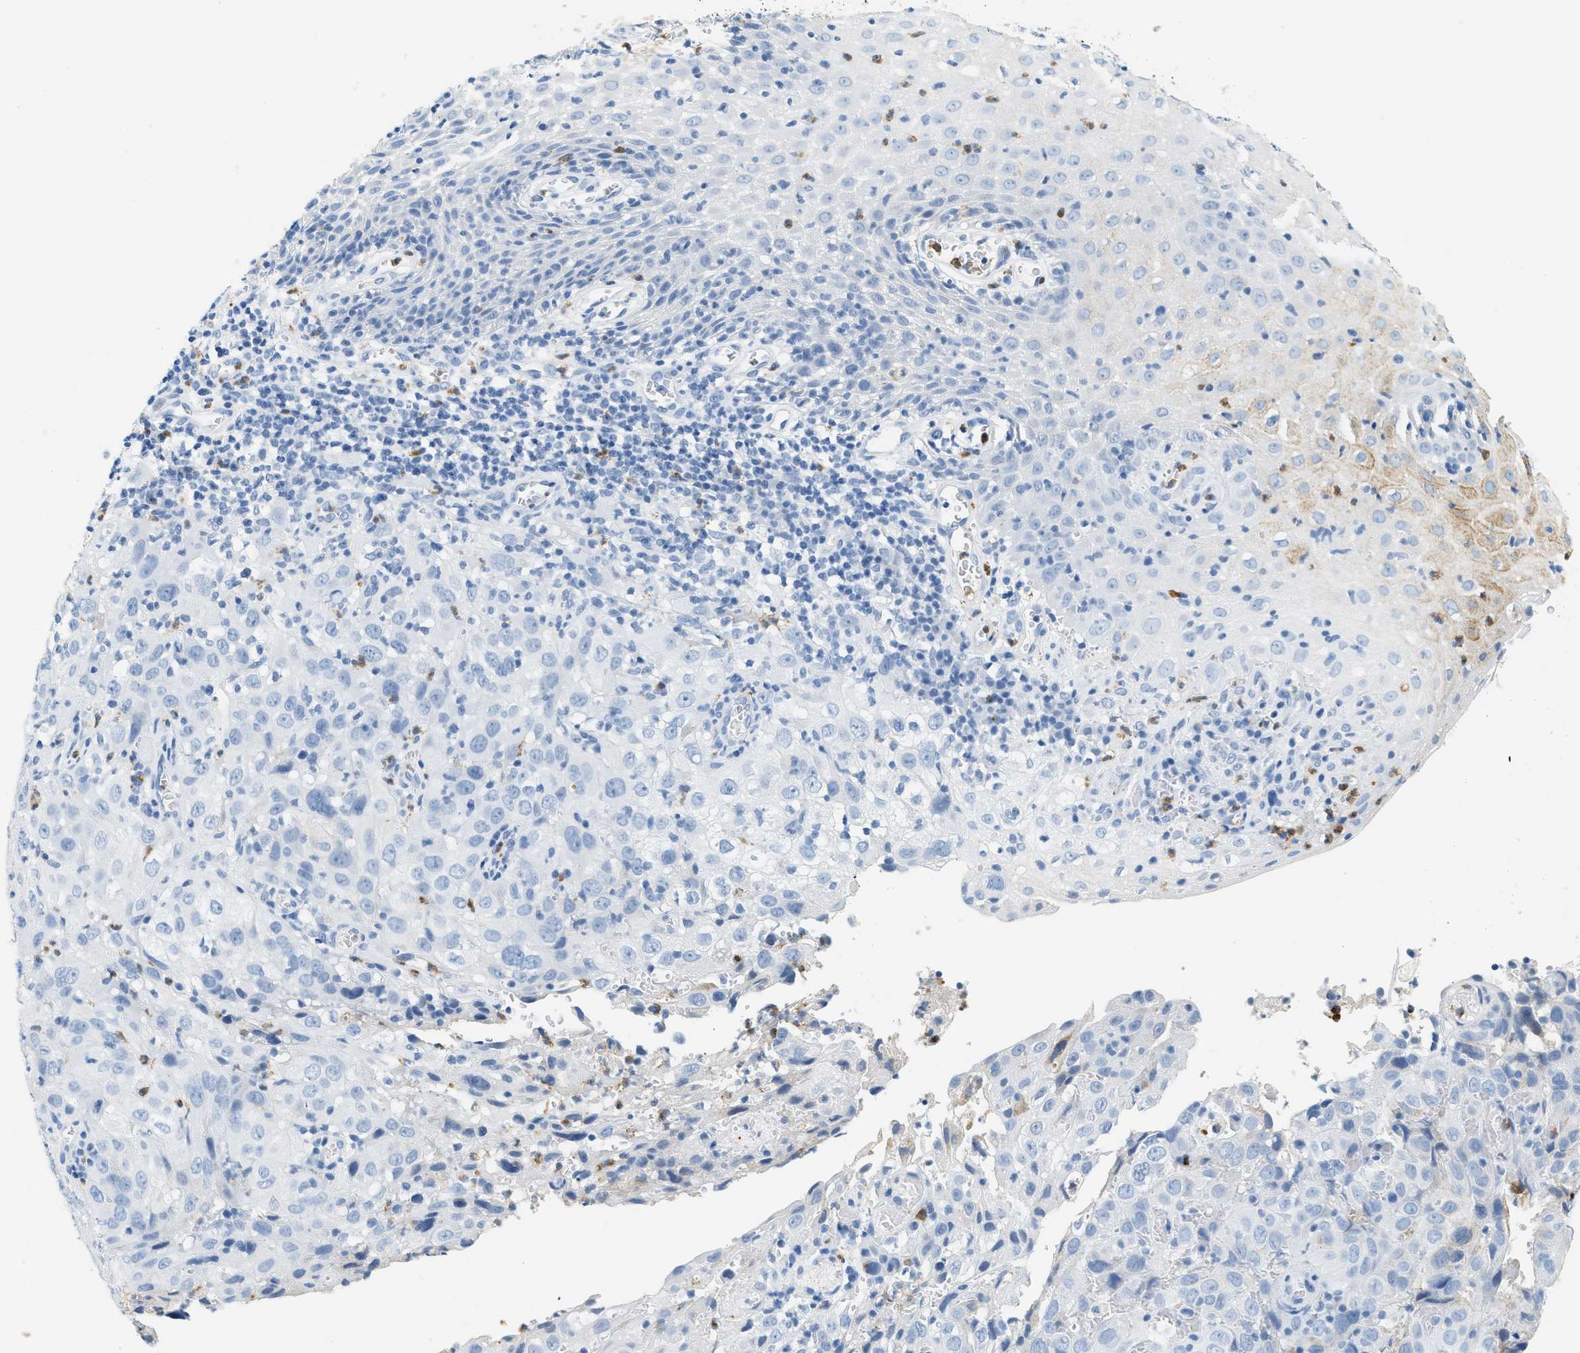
{"staining": {"intensity": "negative", "quantity": "none", "location": "none"}, "tissue": "cervical cancer", "cell_type": "Tumor cells", "image_type": "cancer", "snomed": [{"axis": "morphology", "description": "Squamous cell carcinoma, NOS"}, {"axis": "topography", "description": "Cervix"}], "caption": "This photomicrograph is of cervical cancer (squamous cell carcinoma) stained with immunohistochemistry to label a protein in brown with the nuclei are counter-stained blue. There is no positivity in tumor cells.", "gene": "LCN2", "patient": {"sex": "female", "age": 32}}